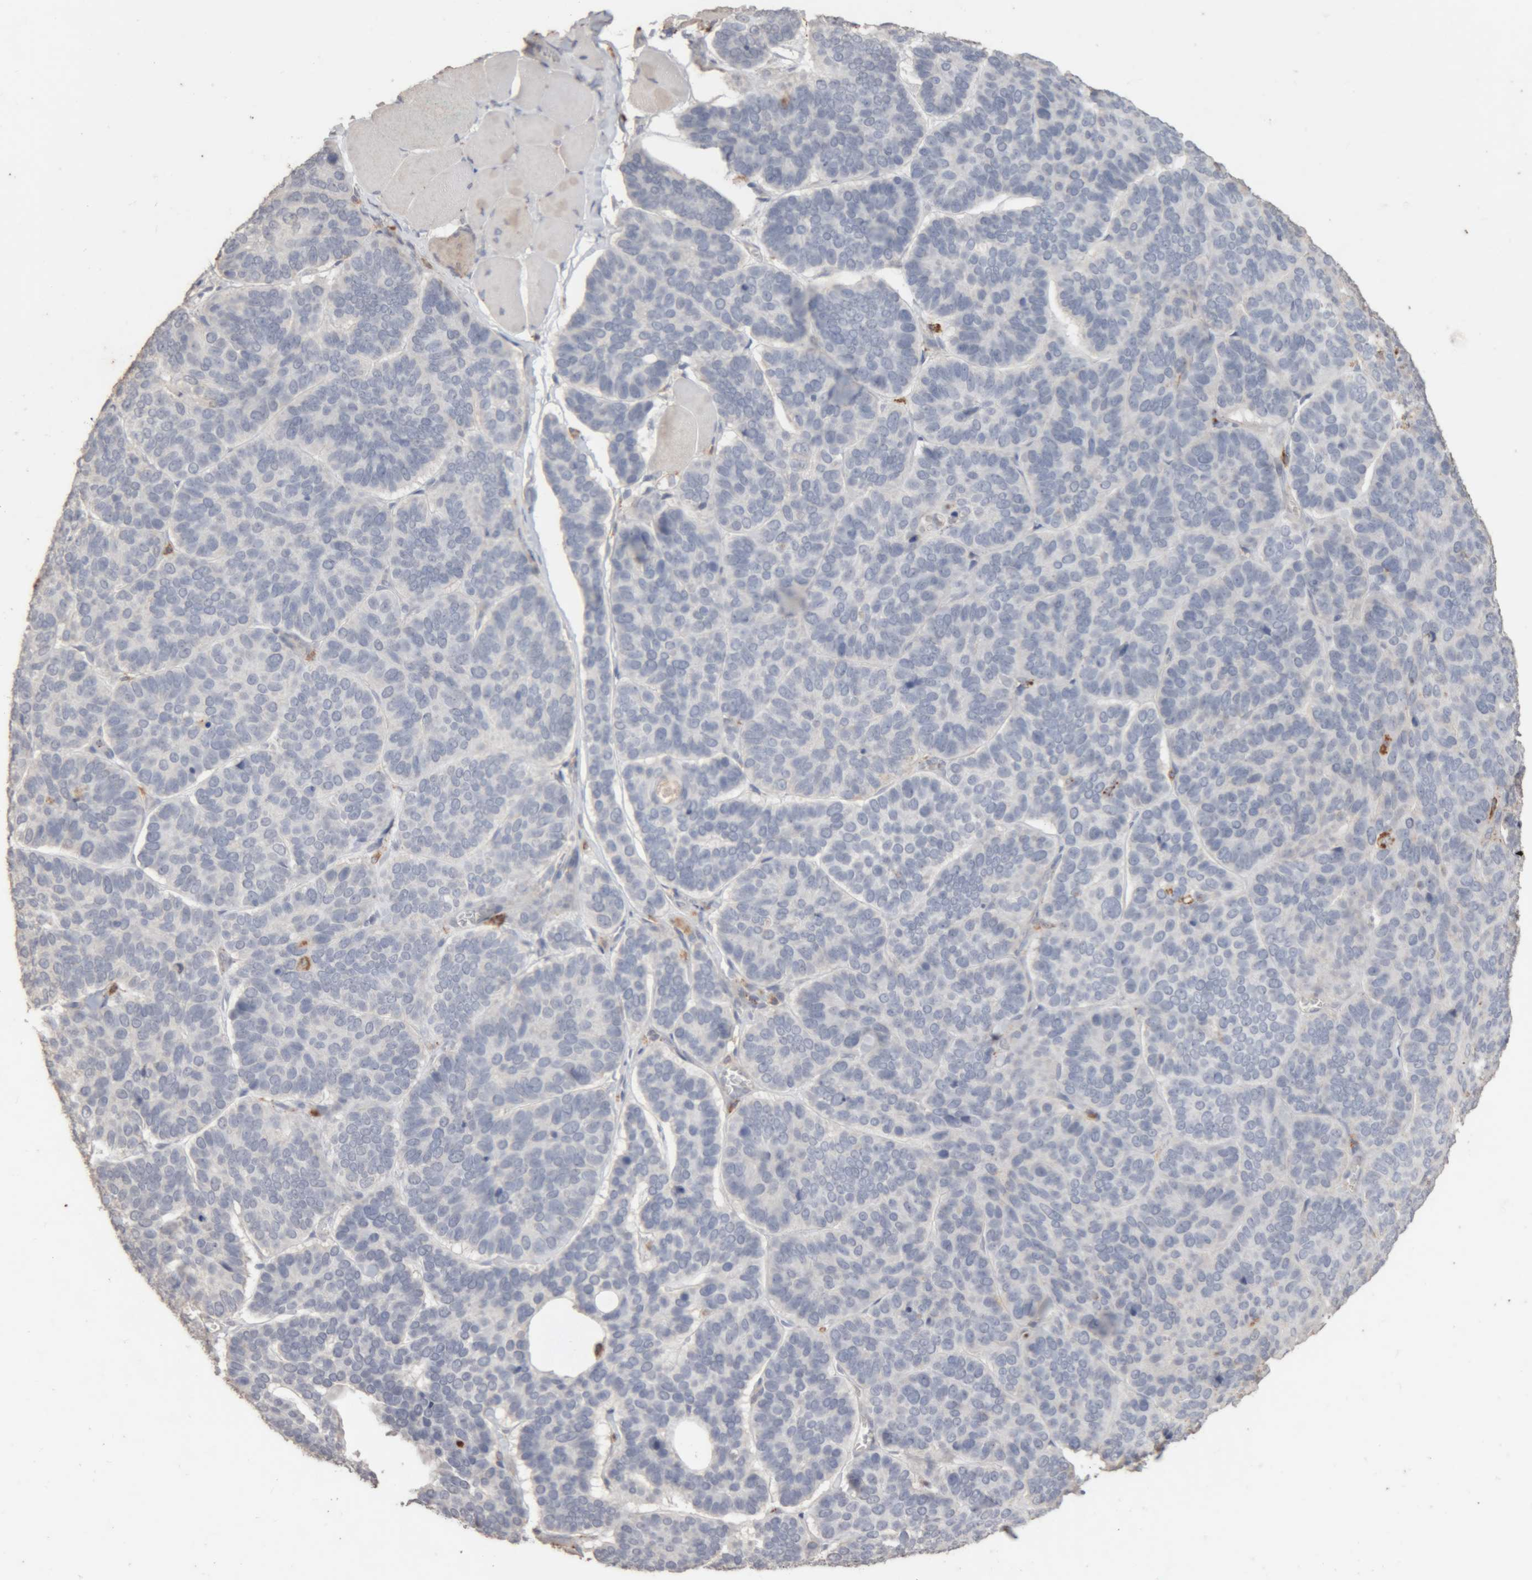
{"staining": {"intensity": "negative", "quantity": "none", "location": "none"}, "tissue": "skin cancer", "cell_type": "Tumor cells", "image_type": "cancer", "snomed": [{"axis": "morphology", "description": "Basal cell carcinoma"}, {"axis": "topography", "description": "Skin"}], "caption": "Skin basal cell carcinoma was stained to show a protein in brown. There is no significant positivity in tumor cells.", "gene": "ARSA", "patient": {"sex": "male", "age": 62}}